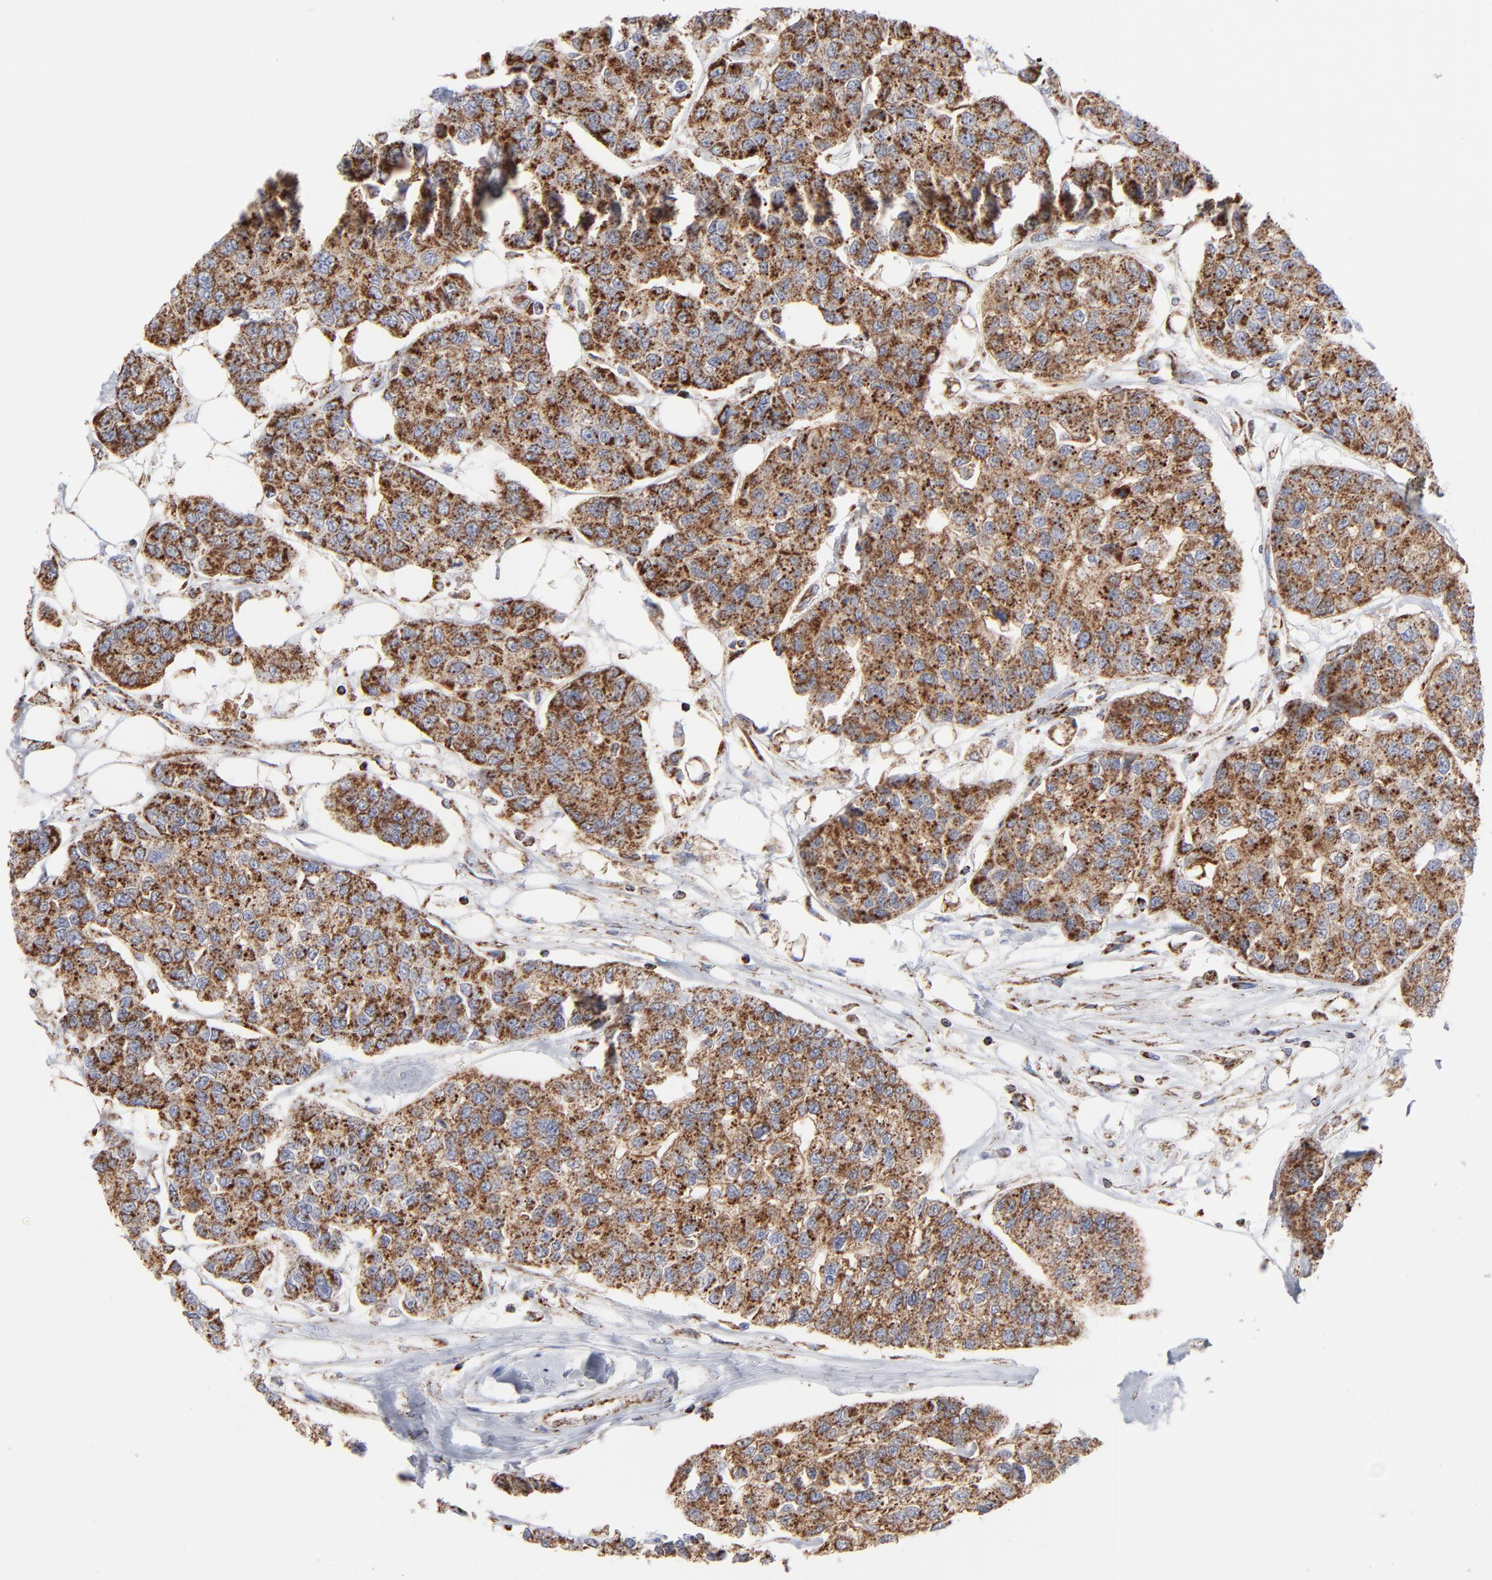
{"staining": {"intensity": "strong", "quantity": ">75%", "location": "cytoplasmic/membranous"}, "tissue": "breast cancer", "cell_type": "Tumor cells", "image_type": "cancer", "snomed": [{"axis": "morphology", "description": "Duct carcinoma"}, {"axis": "topography", "description": "Breast"}], "caption": "Strong cytoplasmic/membranous positivity is appreciated in about >75% of tumor cells in breast invasive ductal carcinoma. (DAB (3,3'-diaminobenzidine) = brown stain, brightfield microscopy at high magnification).", "gene": "ASB3", "patient": {"sex": "female", "age": 51}}